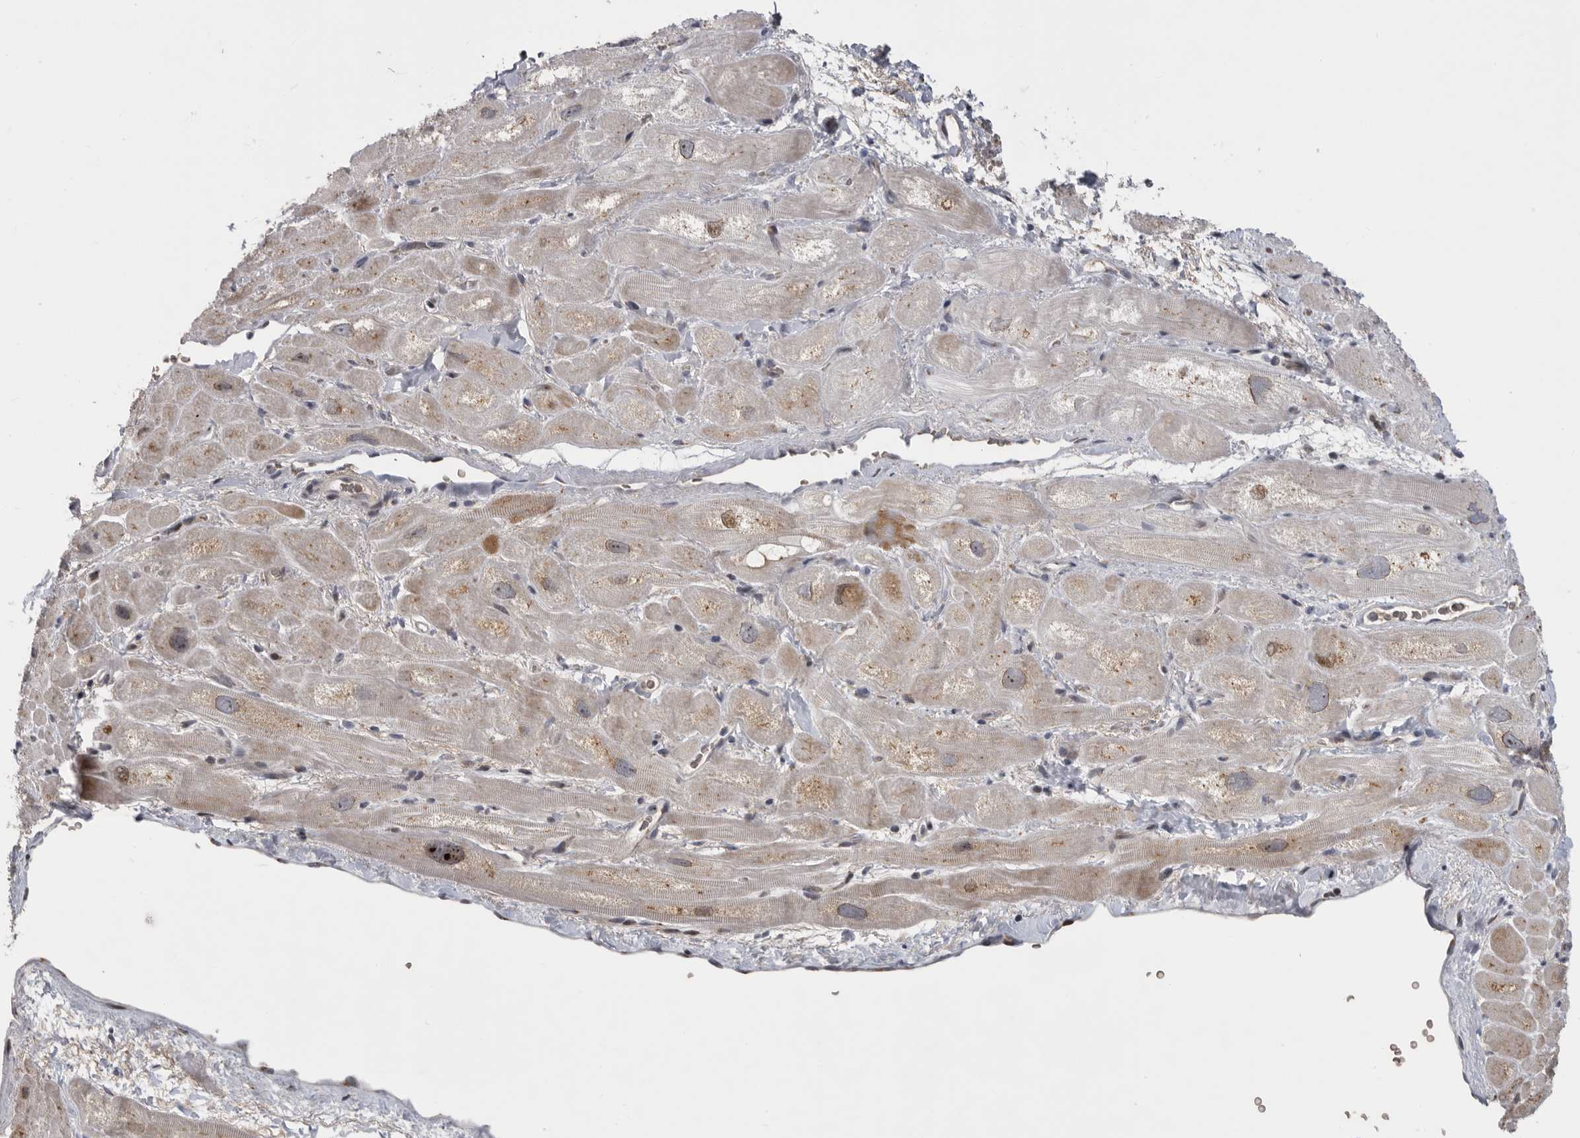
{"staining": {"intensity": "weak", "quantity": ">75%", "location": "cytoplasmic/membranous"}, "tissue": "heart muscle", "cell_type": "Cardiomyocytes", "image_type": "normal", "snomed": [{"axis": "morphology", "description": "Normal tissue, NOS"}, {"axis": "topography", "description": "Heart"}], "caption": "Normal heart muscle demonstrates weak cytoplasmic/membranous expression in about >75% of cardiomyocytes The protein of interest is stained brown, and the nuclei are stained in blue (DAB (3,3'-diaminobenzidine) IHC with brightfield microscopy, high magnification)..", "gene": "PCMTD1", "patient": {"sex": "male", "age": 49}}